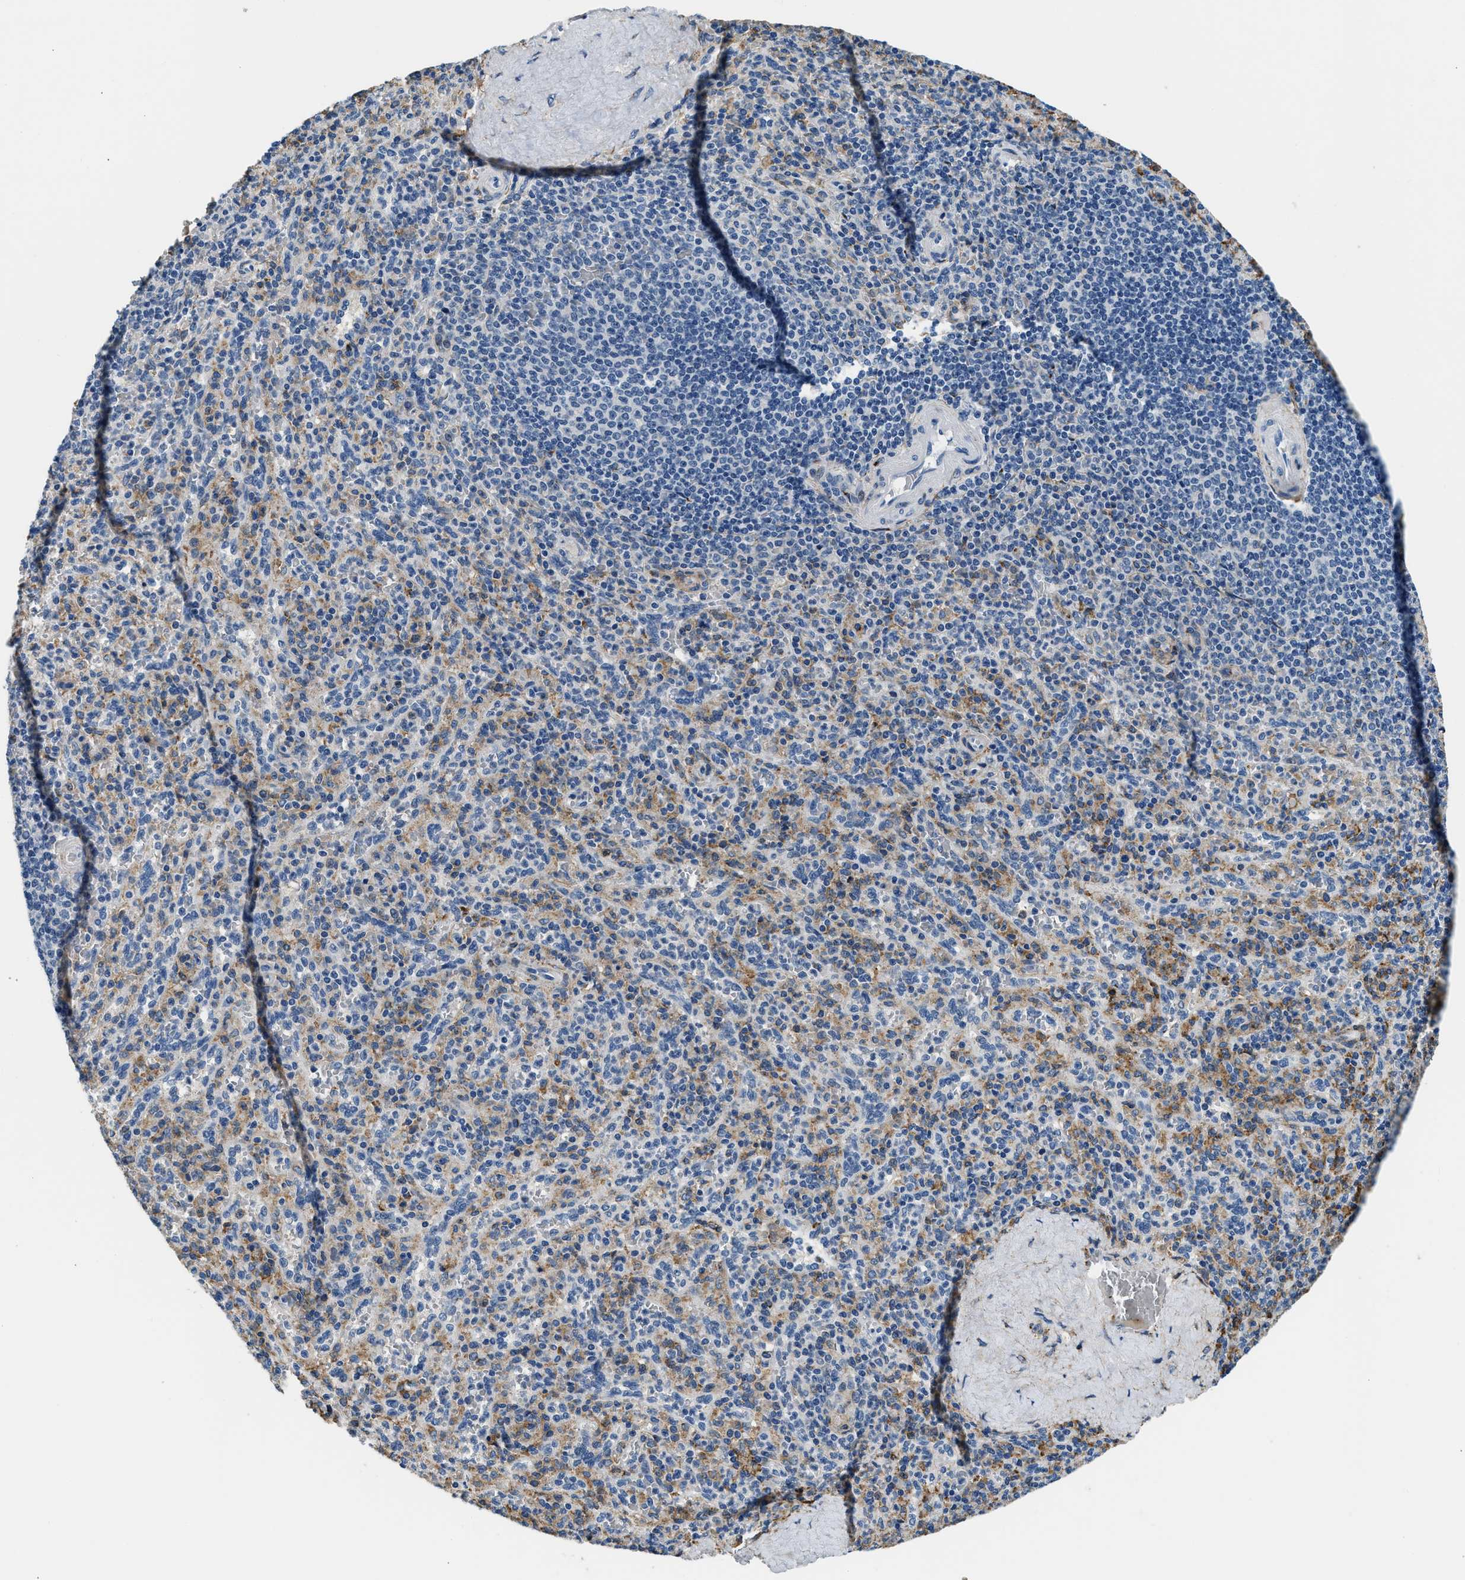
{"staining": {"intensity": "negative", "quantity": "none", "location": "none"}, "tissue": "spleen", "cell_type": "Cells in red pulp", "image_type": "normal", "snomed": [{"axis": "morphology", "description": "Normal tissue, NOS"}, {"axis": "topography", "description": "Spleen"}], "caption": "A histopathology image of spleen stained for a protein displays no brown staining in cells in red pulp. The staining is performed using DAB (3,3'-diaminobenzidine) brown chromogen with nuclei counter-stained in using hematoxylin.", "gene": "LRP1", "patient": {"sex": "male", "age": 36}}